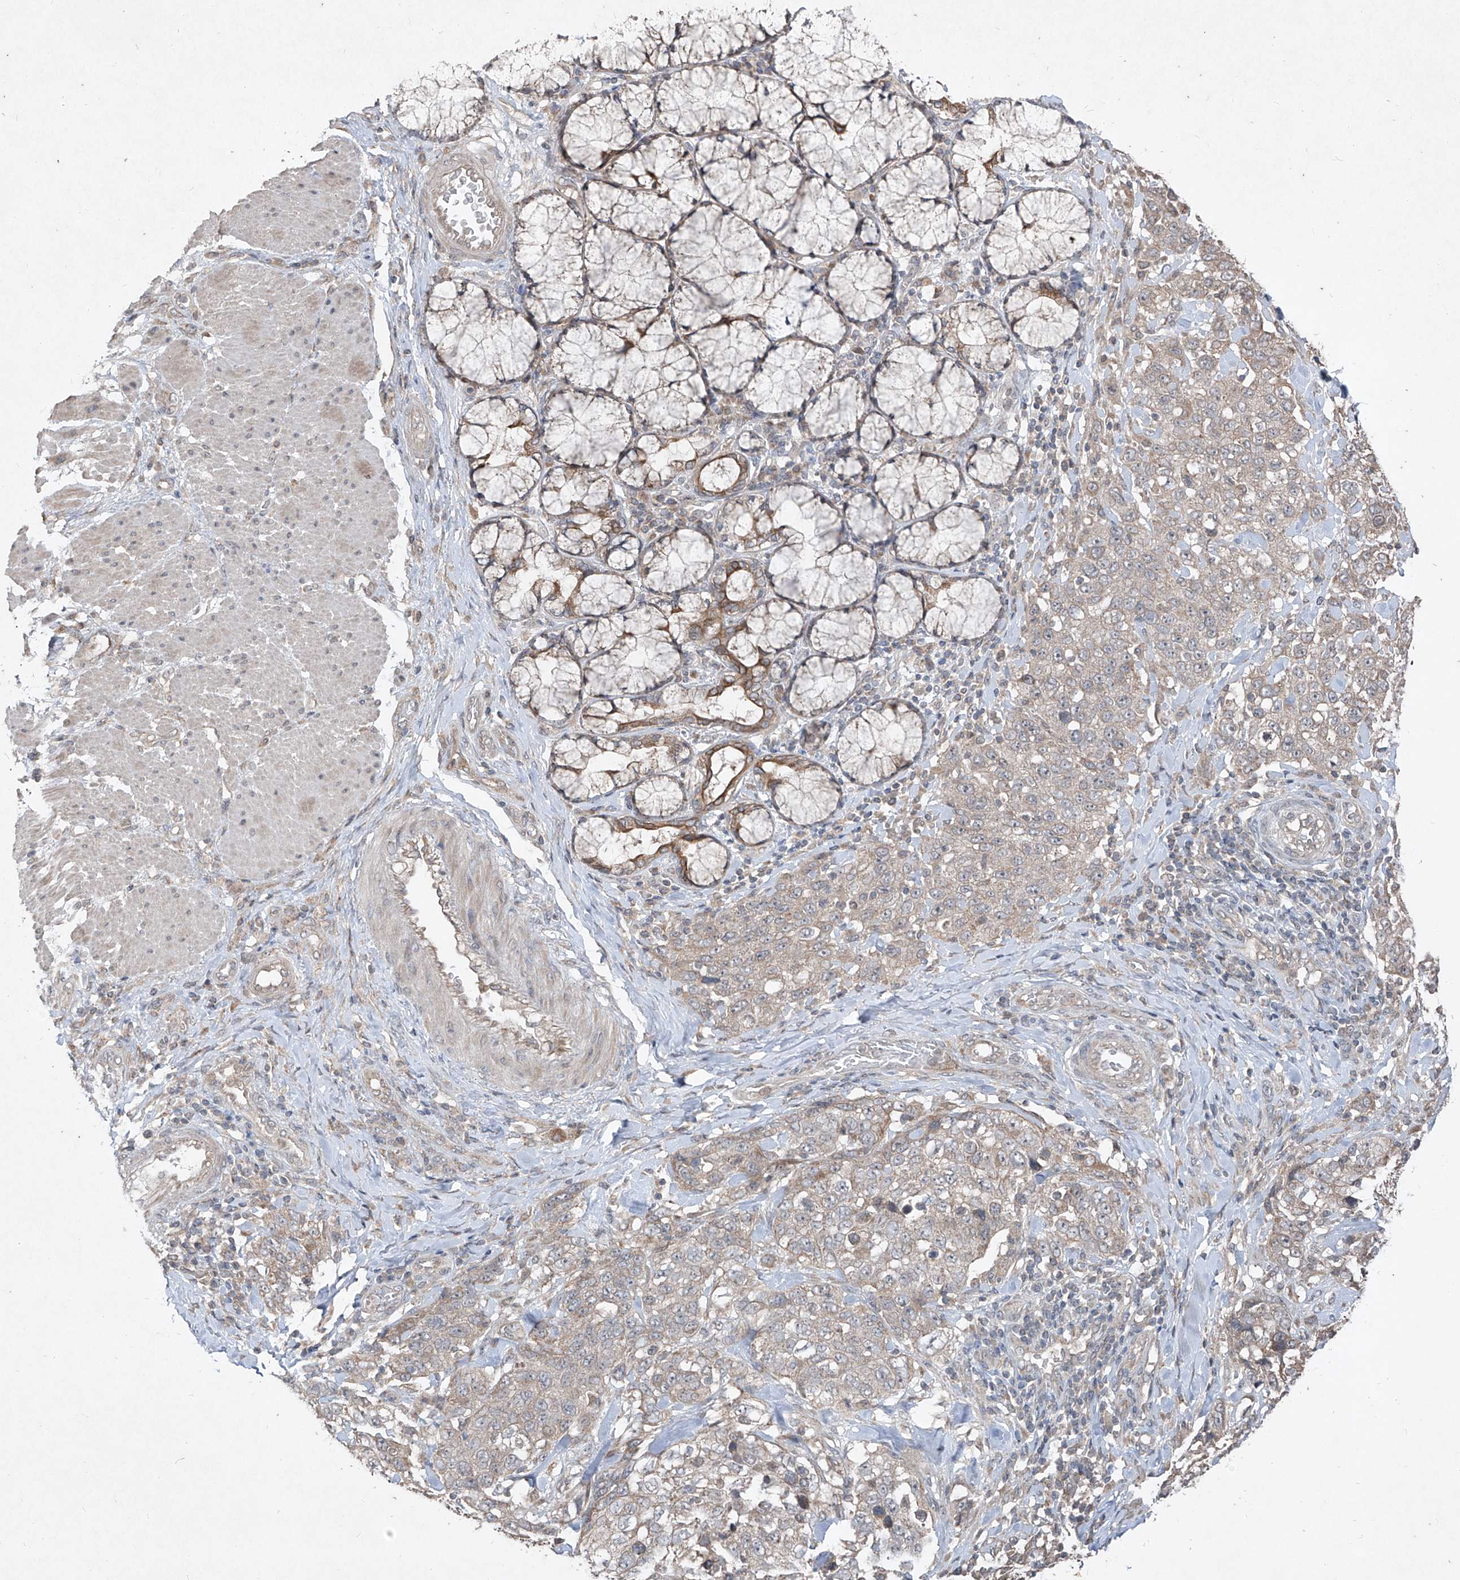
{"staining": {"intensity": "weak", "quantity": ">75%", "location": "cytoplasmic/membranous"}, "tissue": "stomach cancer", "cell_type": "Tumor cells", "image_type": "cancer", "snomed": [{"axis": "morphology", "description": "Adenocarcinoma, NOS"}, {"axis": "topography", "description": "Stomach"}], "caption": "Immunohistochemical staining of human stomach adenocarcinoma shows low levels of weak cytoplasmic/membranous protein expression in approximately >75% of tumor cells.", "gene": "ABCD3", "patient": {"sex": "male", "age": 48}}